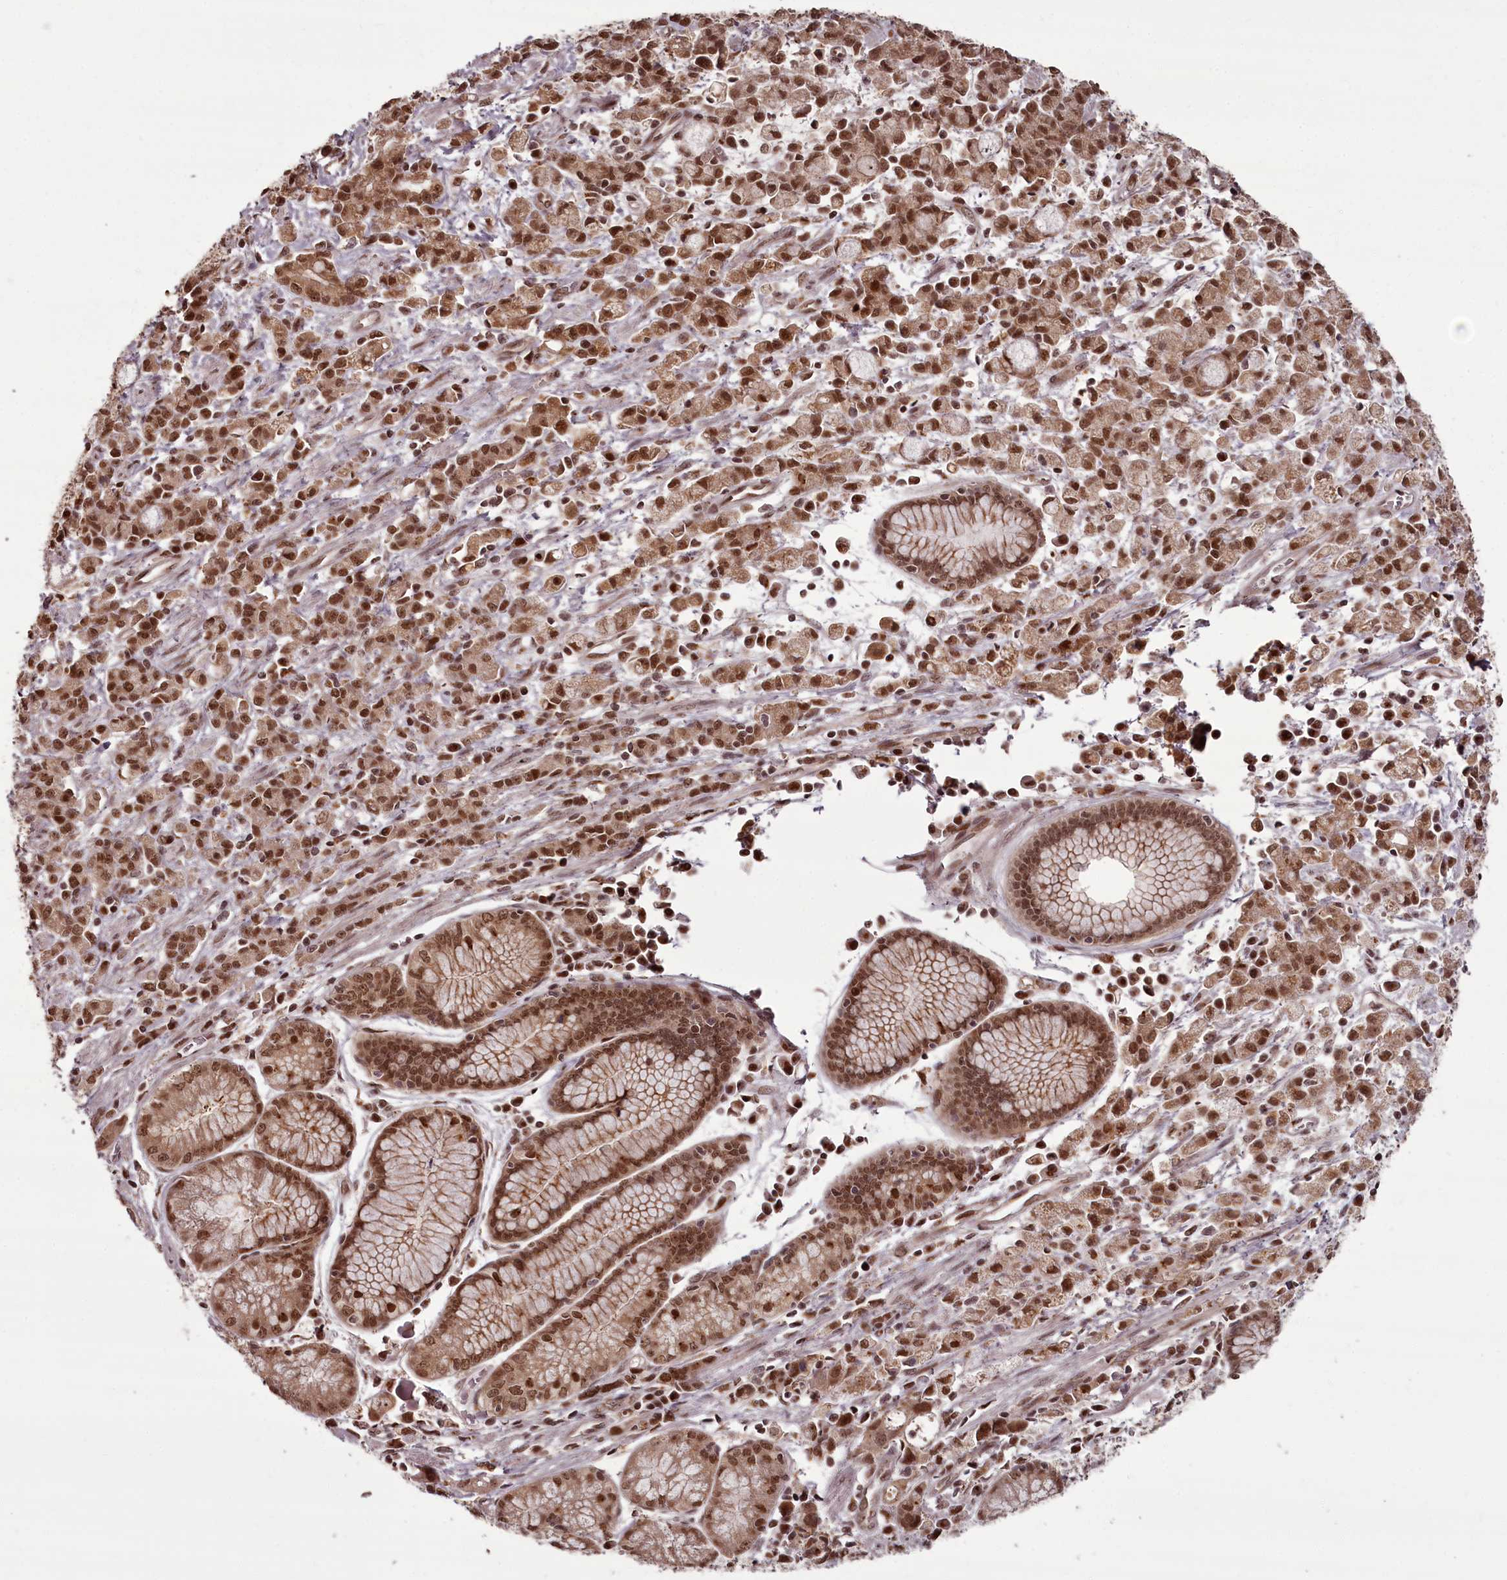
{"staining": {"intensity": "moderate", "quantity": ">75%", "location": "cytoplasmic/membranous,nuclear"}, "tissue": "stomach cancer", "cell_type": "Tumor cells", "image_type": "cancer", "snomed": [{"axis": "morphology", "description": "Adenocarcinoma, NOS"}, {"axis": "topography", "description": "Stomach, lower"}], "caption": "Human stomach adenocarcinoma stained for a protein (brown) shows moderate cytoplasmic/membranous and nuclear positive staining in about >75% of tumor cells.", "gene": "CEP83", "patient": {"sex": "female", "age": 43}}